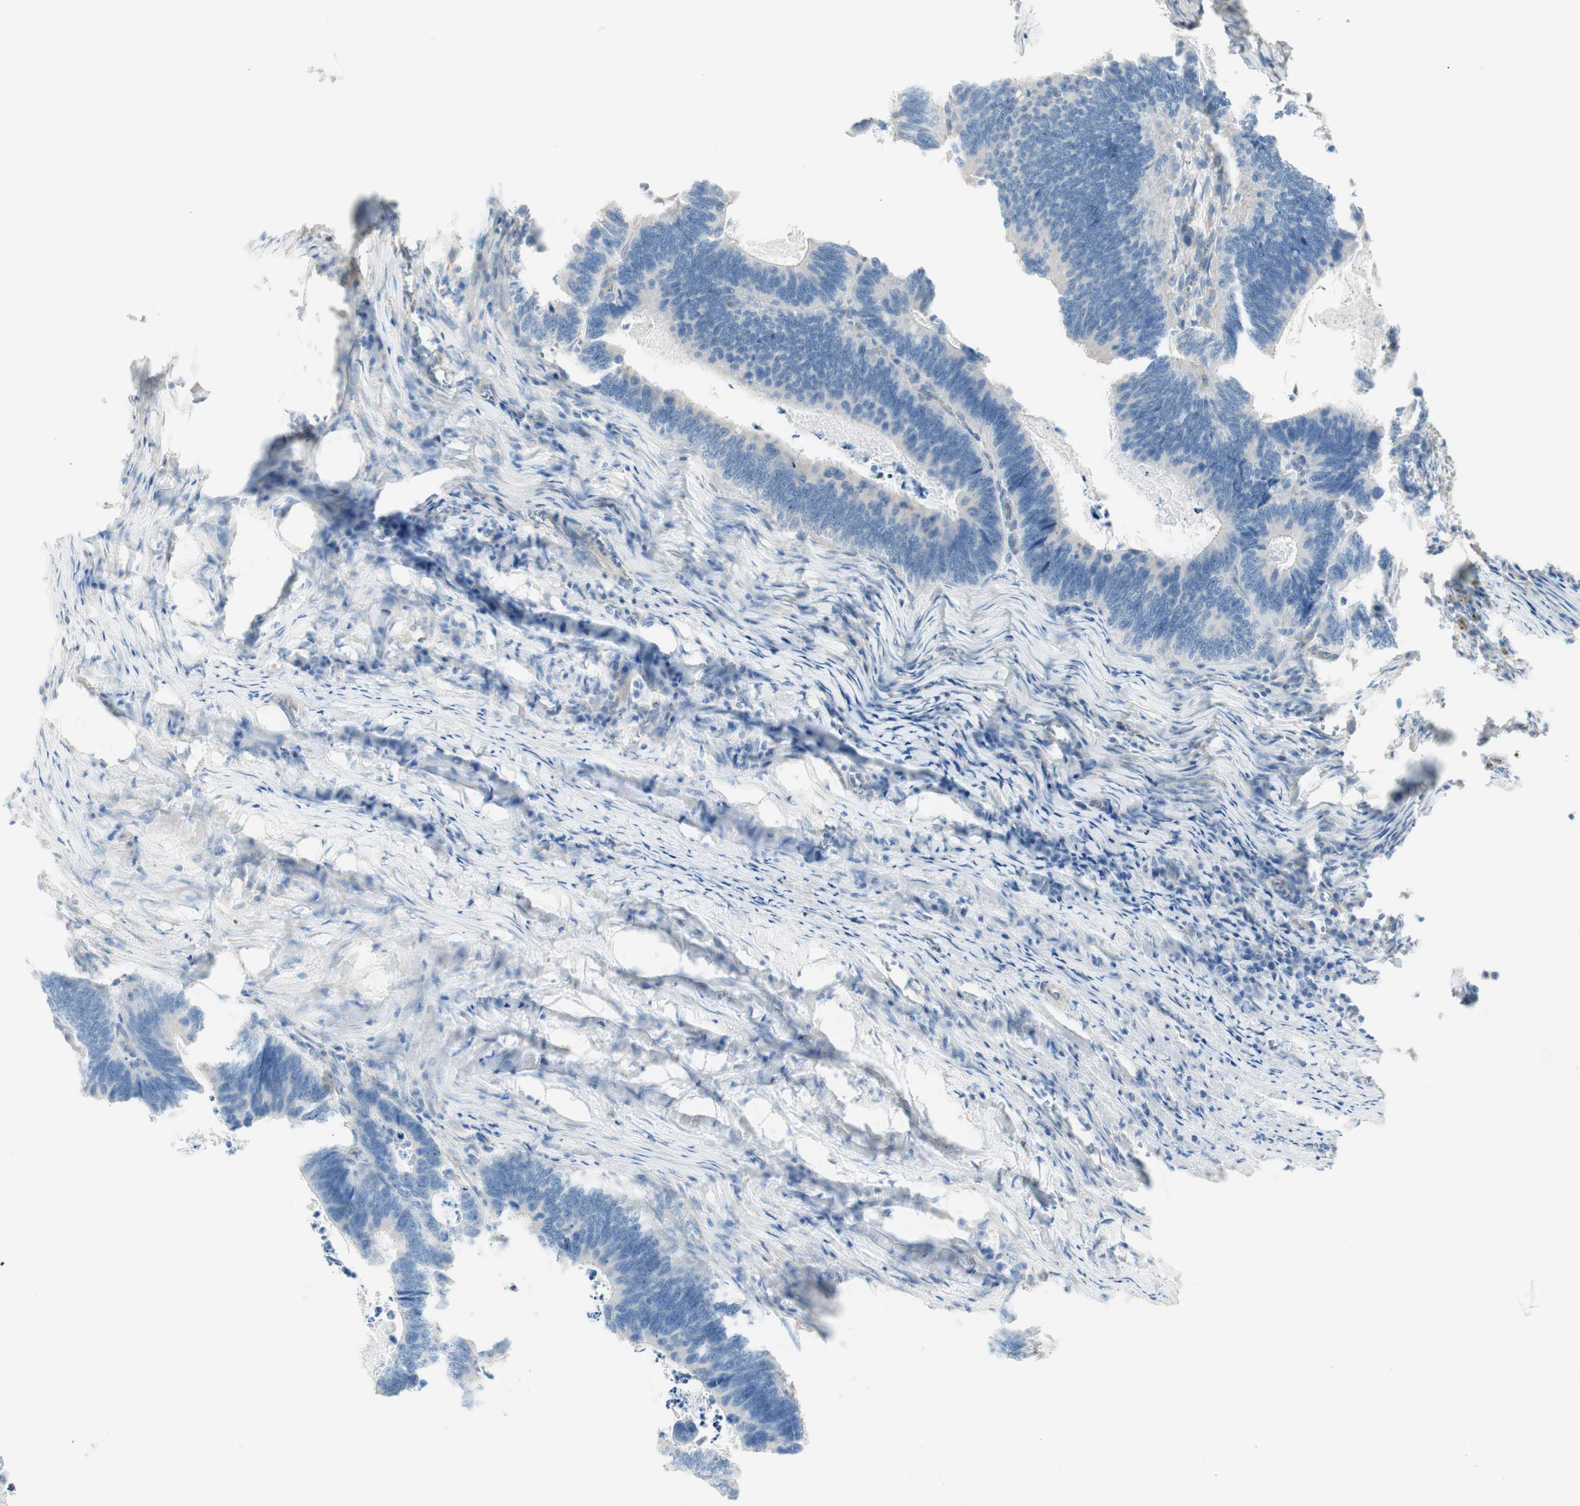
{"staining": {"intensity": "negative", "quantity": "none", "location": "none"}, "tissue": "colorectal cancer", "cell_type": "Tumor cells", "image_type": "cancer", "snomed": [{"axis": "morphology", "description": "Adenocarcinoma, NOS"}, {"axis": "topography", "description": "Colon"}], "caption": "This image is of colorectal adenocarcinoma stained with IHC to label a protein in brown with the nuclei are counter-stained blue. There is no staining in tumor cells.", "gene": "CDK3", "patient": {"sex": "male", "age": 72}}